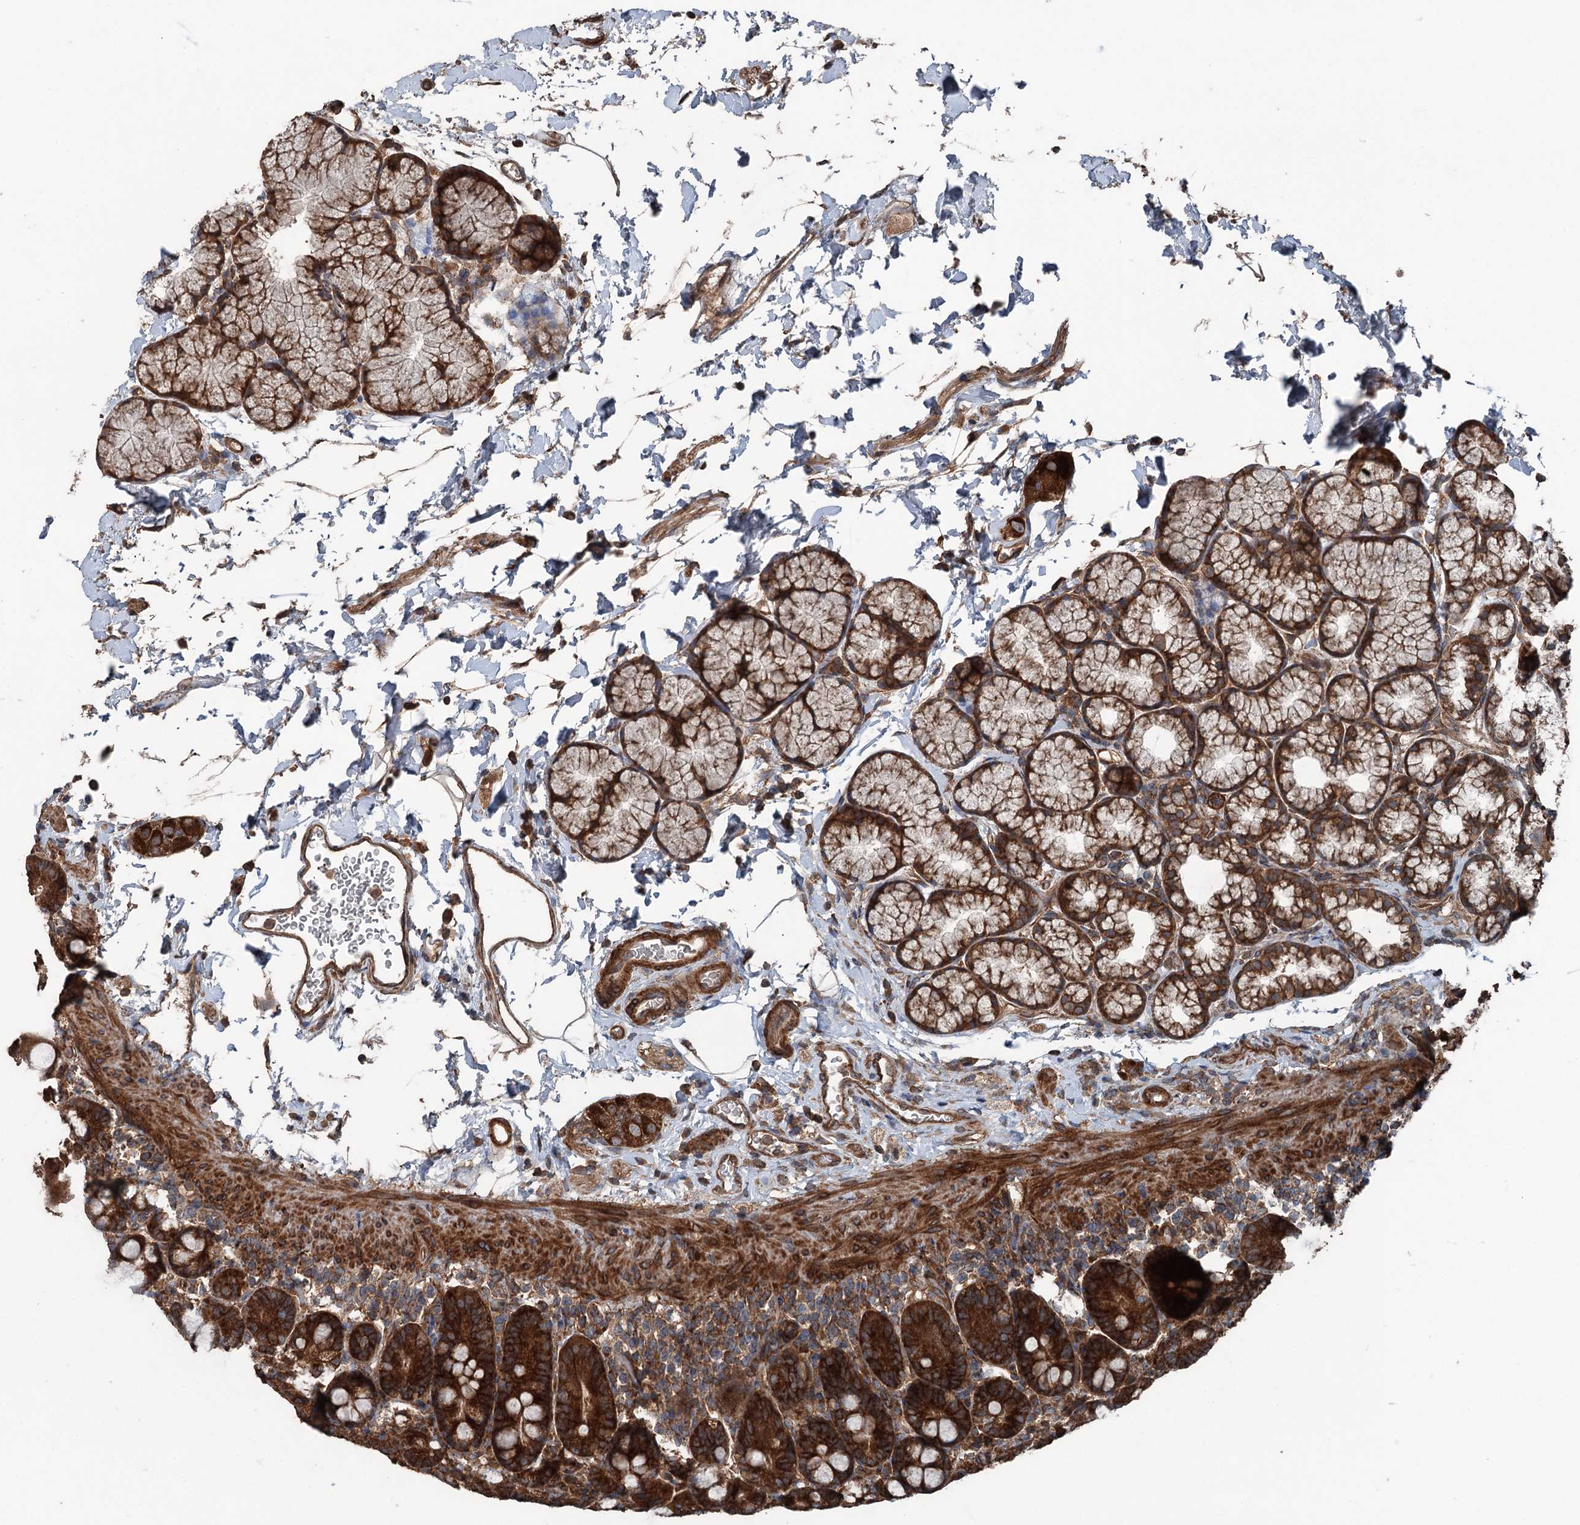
{"staining": {"intensity": "strong", "quantity": ">75%", "location": "cytoplasmic/membranous"}, "tissue": "duodenum", "cell_type": "Glandular cells", "image_type": "normal", "snomed": [{"axis": "morphology", "description": "Normal tissue, NOS"}, {"axis": "topography", "description": "Duodenum"}], "caption": "DAB immunohistochemical staining of unremarkable duodenum reveals strong cytoplasmic/membranous protein expression in about >75% of glandular cells.", "gene": "RNF214", "patient": {"sex": "male", "age": 35}}